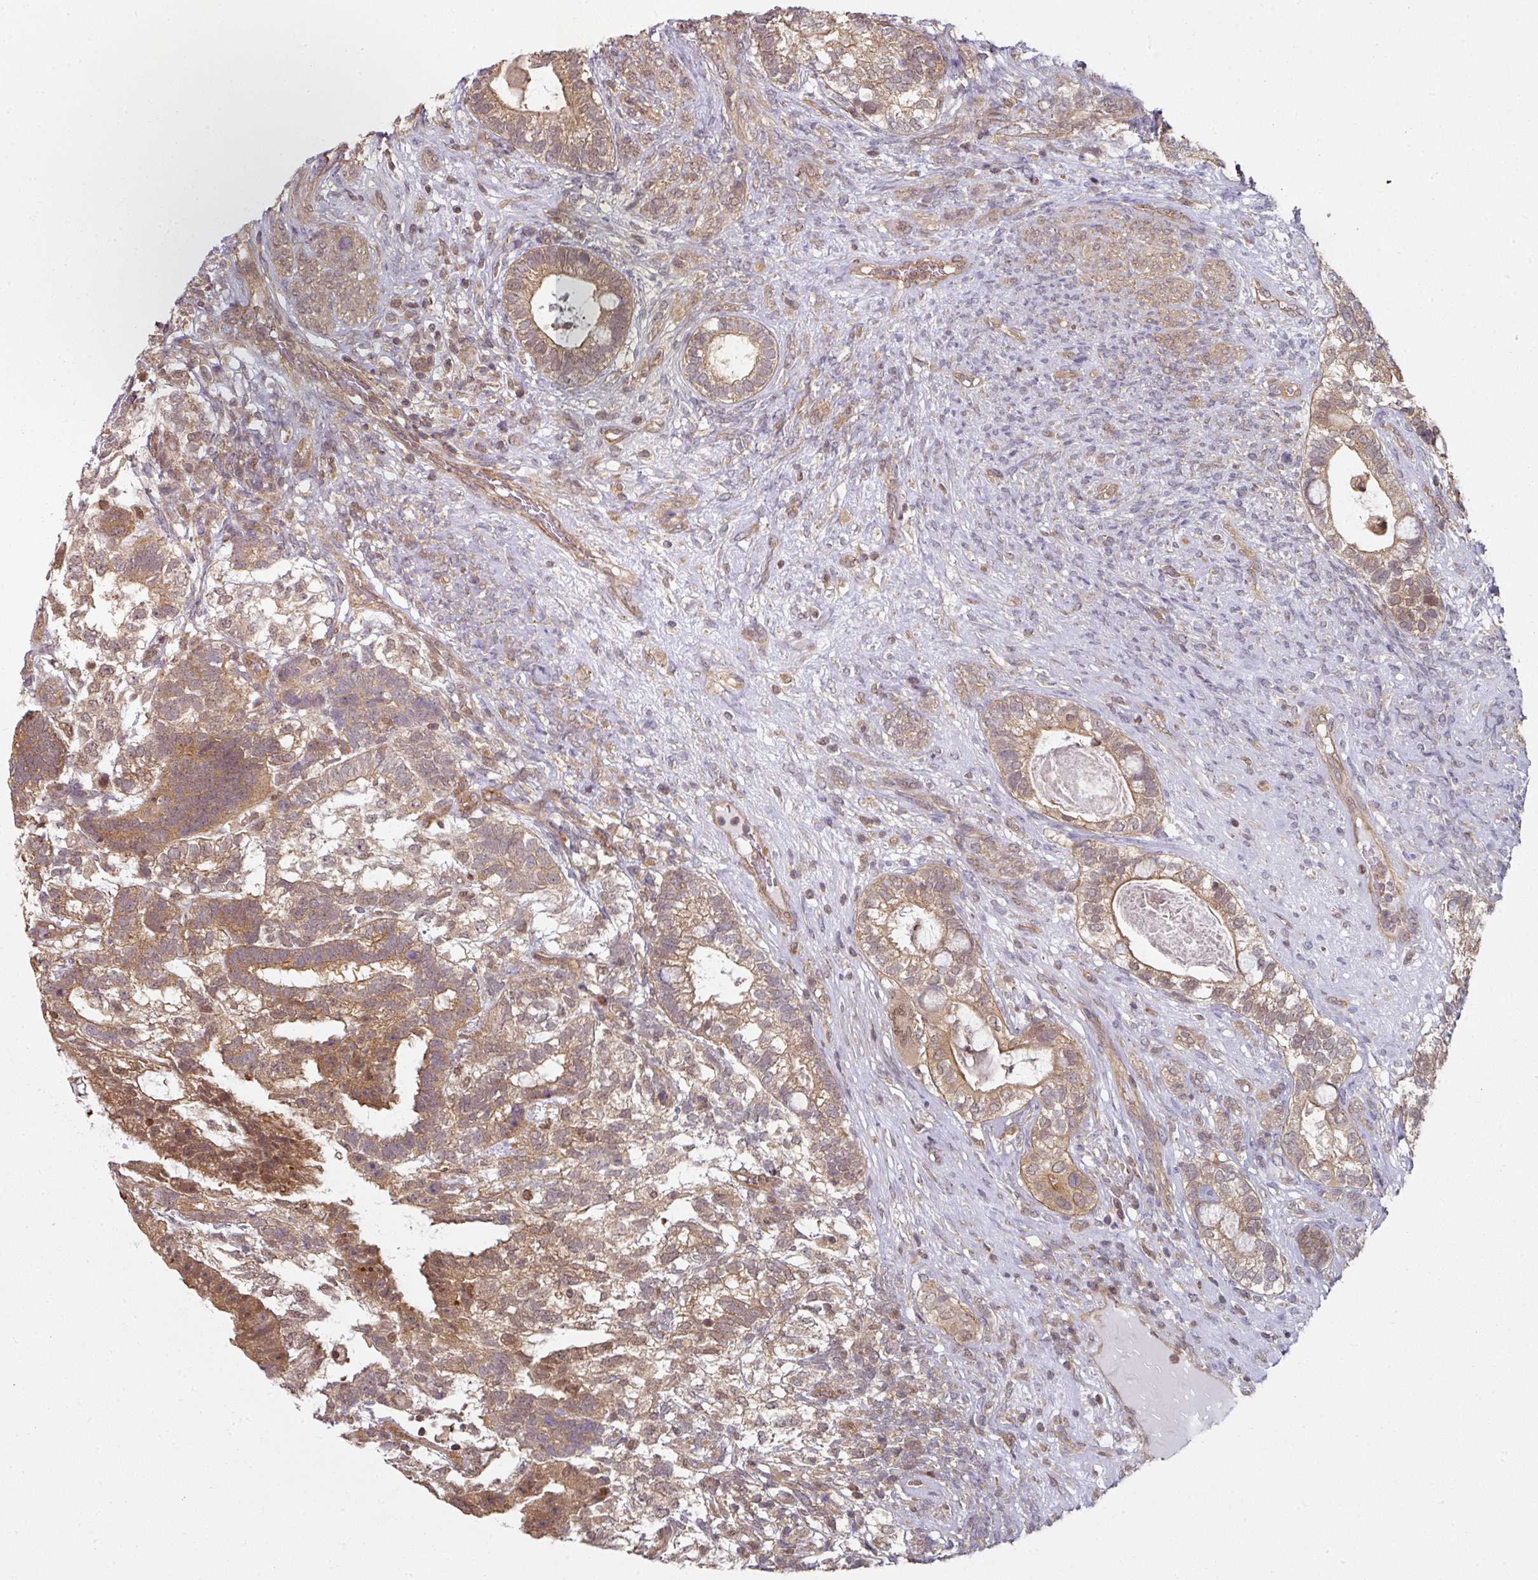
{"staining": {"intensity": "moderate", "quantity": ">75%", "location": "cytoplasmic/membranous"}, "tissue": "testis cancer", "cell_type": "Tumor cells", "image_type": "cancer", "snomed": [{"axis": "morphology", "description": "Seminoma, NOS"}, {"axis": "morphology", "description": "Carcinoma, Embryonal, NOS"}, {"axis": "topography", "description": "Testis"}], "caption": "Embryonal carcinoma (testis) stained for a protein exhibits moderate cytoplasmic/membranous positivity in tumor cells.", "gene": "PSME3IP1", "patient": {"sex": "male", "age": 41}}